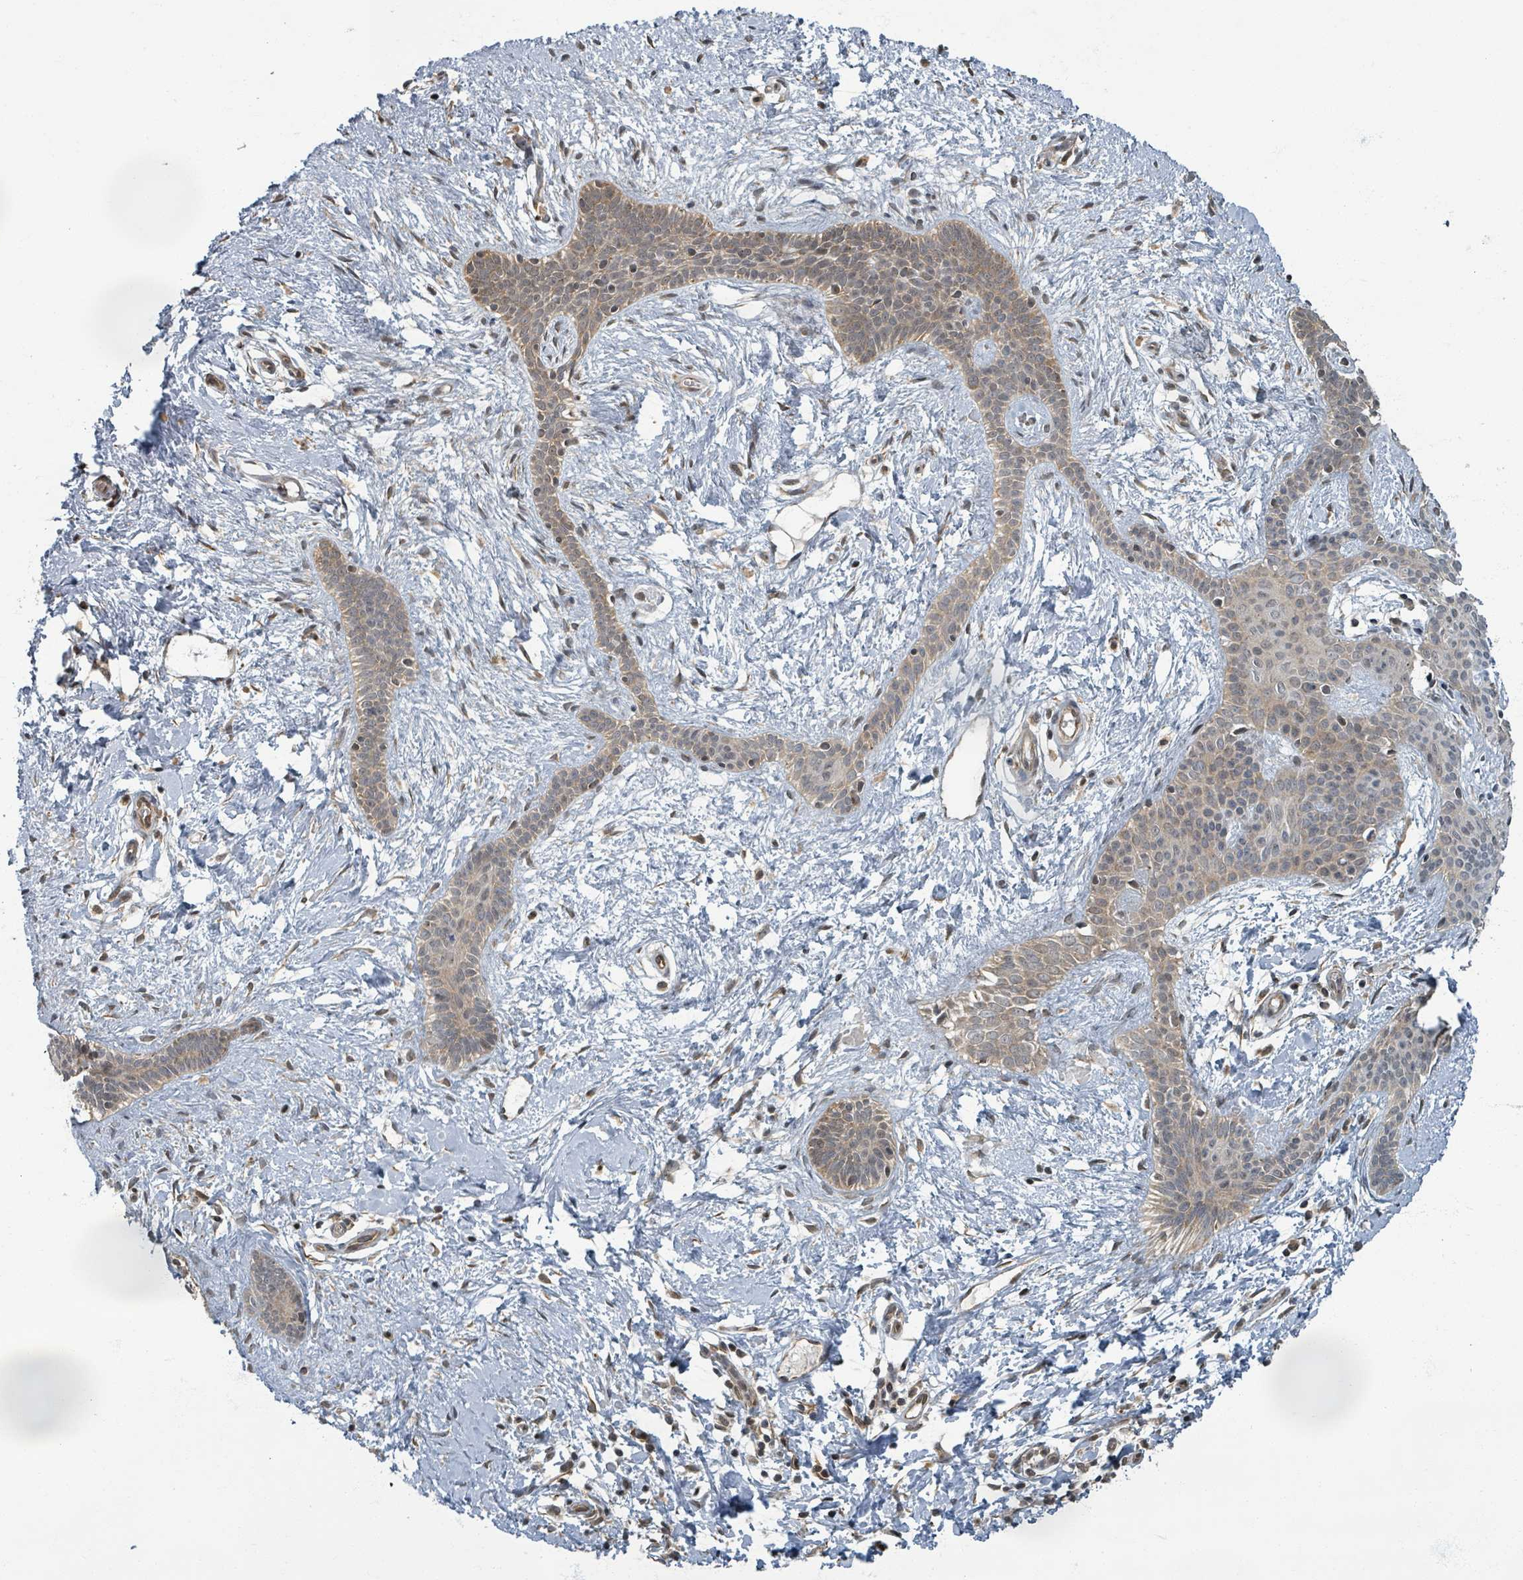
{"staining": {"intensity": "weak", "quantity": ">75%", "location": "cytoplasmic/membranous"}, "tissue": "skin cancer", "cell_type": "Tumor cells", "image_type": "cancer", "snomed": [{"axis": "morphology", "description": "Basal cell carcinoma"}, {"axis": "topography", "description": "Skin"}], "caption": "Brown immunohistochemical staining in human skin basal cell carcinoma shows weak cytoplasmic/membranous positivity in about >75% of tumor cells.", "gene": "INTS15", "patient": {"sex": "male", "age": 78}}